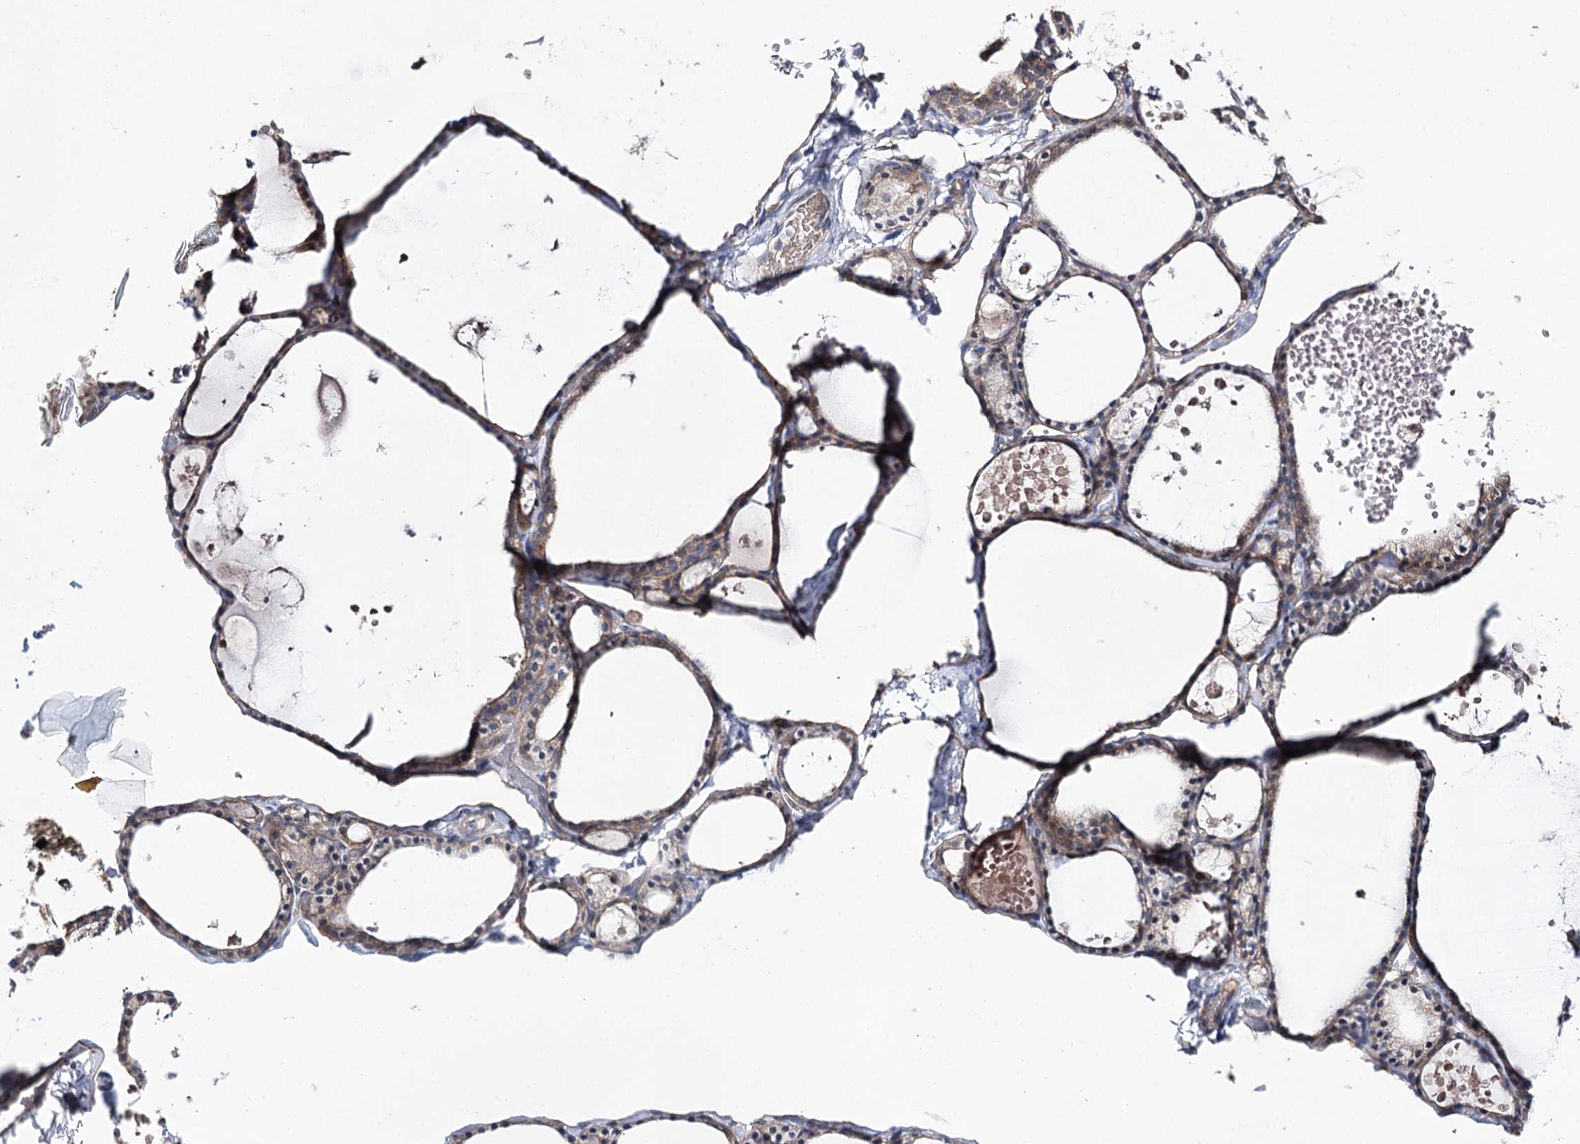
{"staining": {"intensity": "weak", "quantity": "25%-75%", "location": "cytoplasmic/membranous"}, "tissue": "thyroid gland", "cell_type": "Glandular cells", "image_type": "normal", "snomed": [{"axis": "morphology", "description": "Normal tissue, NOS"}, {"axis": "topography", "description": "Thyroid gland"}], "caption": "High-magnification brightfield microscopy of benign thyroid gland stained with DAB (3,3'-diaminobenzidine) (brown) and counterstained with hematoxylin (blue). glandular cells exhibit weak cytoplasmic/membranous positivity is identified in approximately25%-75% of cells. The staining was performed using DAB, with brown indicating positive protein expression. Nuclei are stained blue with hematoxylin.", "gene": "LRRC14B", "patient": {"sex": "male", "age": 56}}